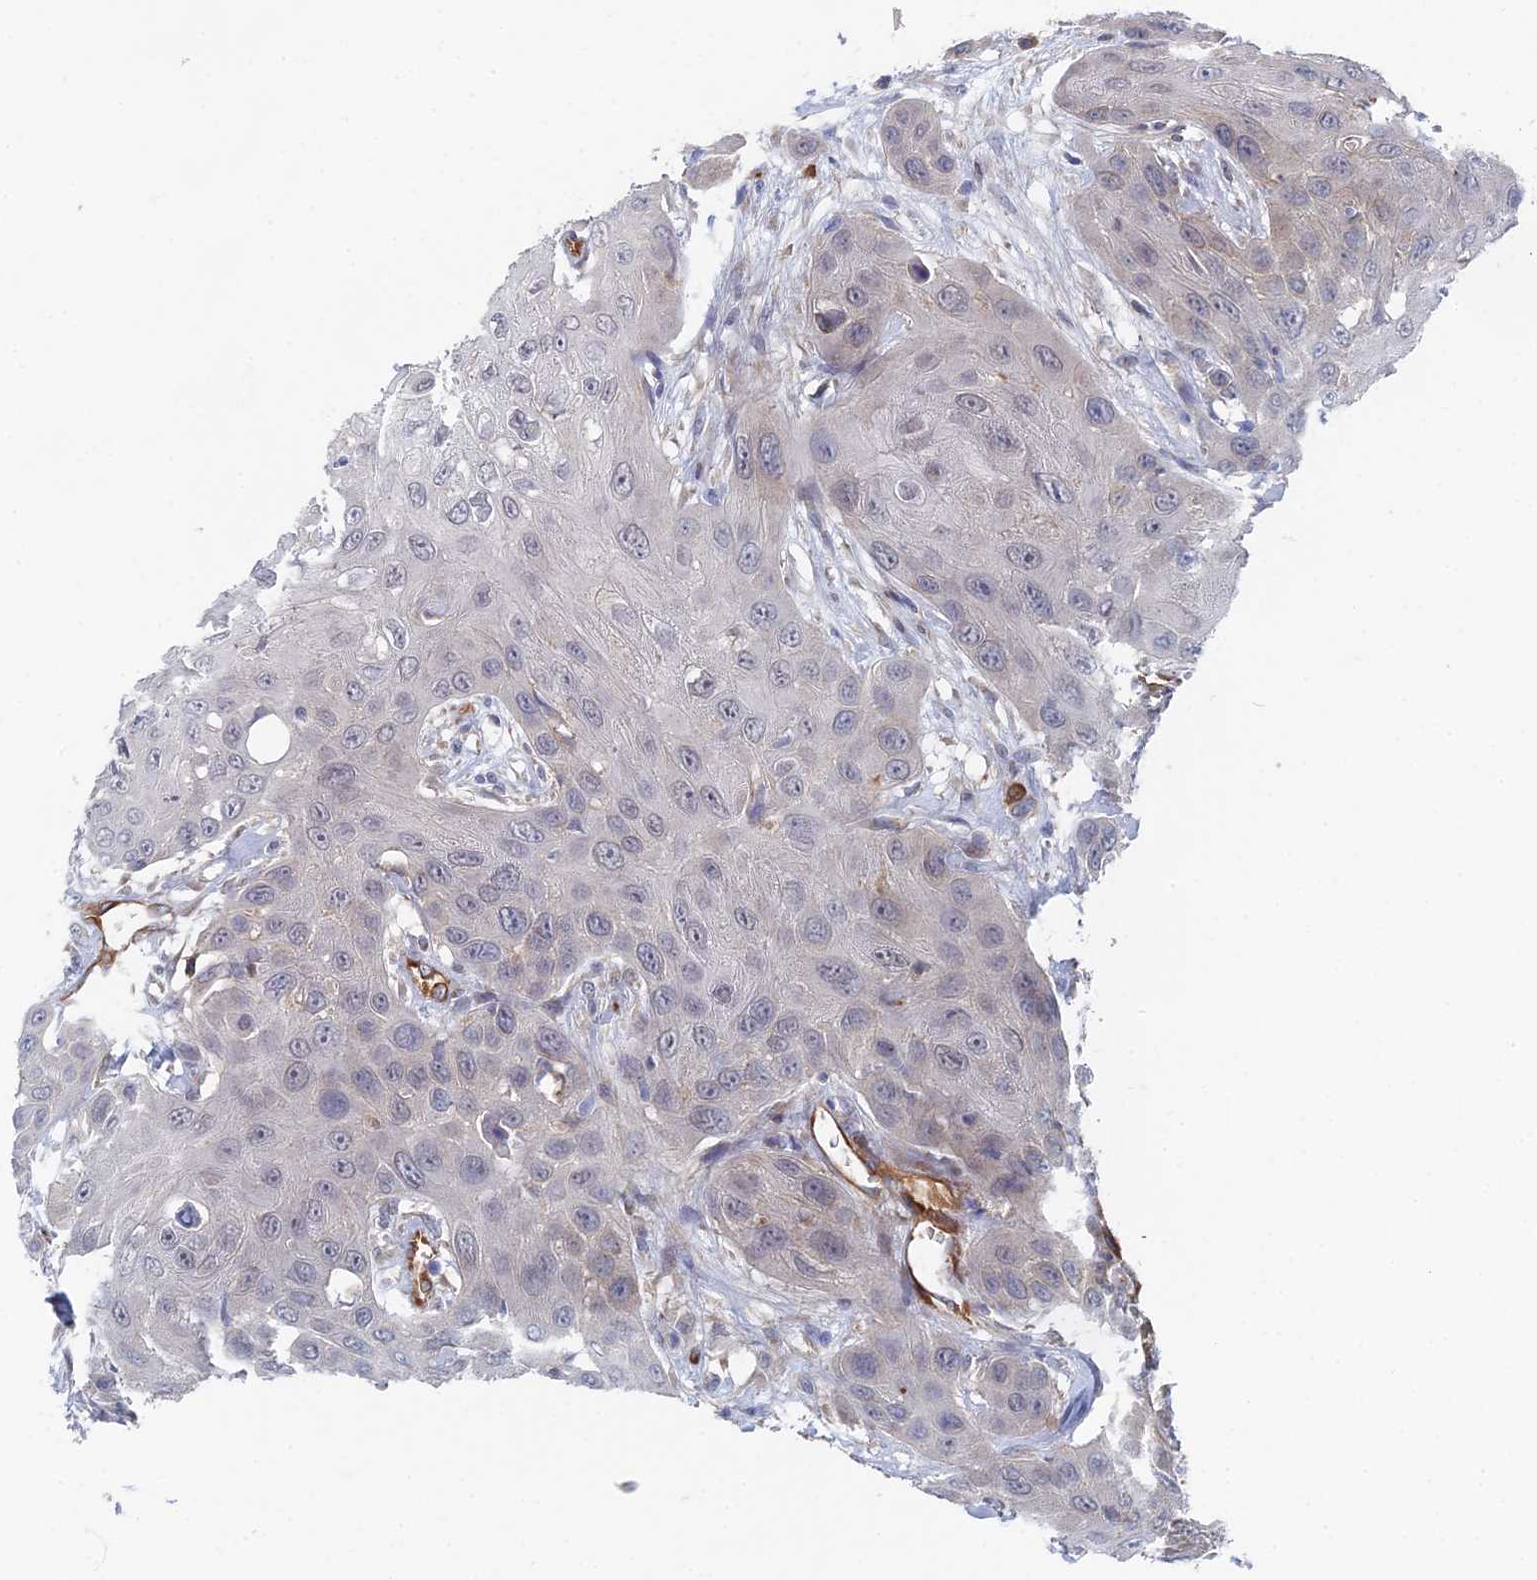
{"staining": {"intensity": "negative", "quantity": "none", "location": "none"}, "tissue": "head and neck cancer", "cell_type": "Tumor cells", "image_type": "cancer", "snomed": [{"axis": "morphology", "description": "Squamous cell carcinoma, NOS"}, {"axis": "topography", "description": "Head-Neck"}], "caption": "A high-resolution image shows IHC staining of head and neck squamous cell carcinoma, which demonstrates no significant staining in tumor cells.", "gene": "ARAP3", "patient": {"sex": "male", "age": 81}}